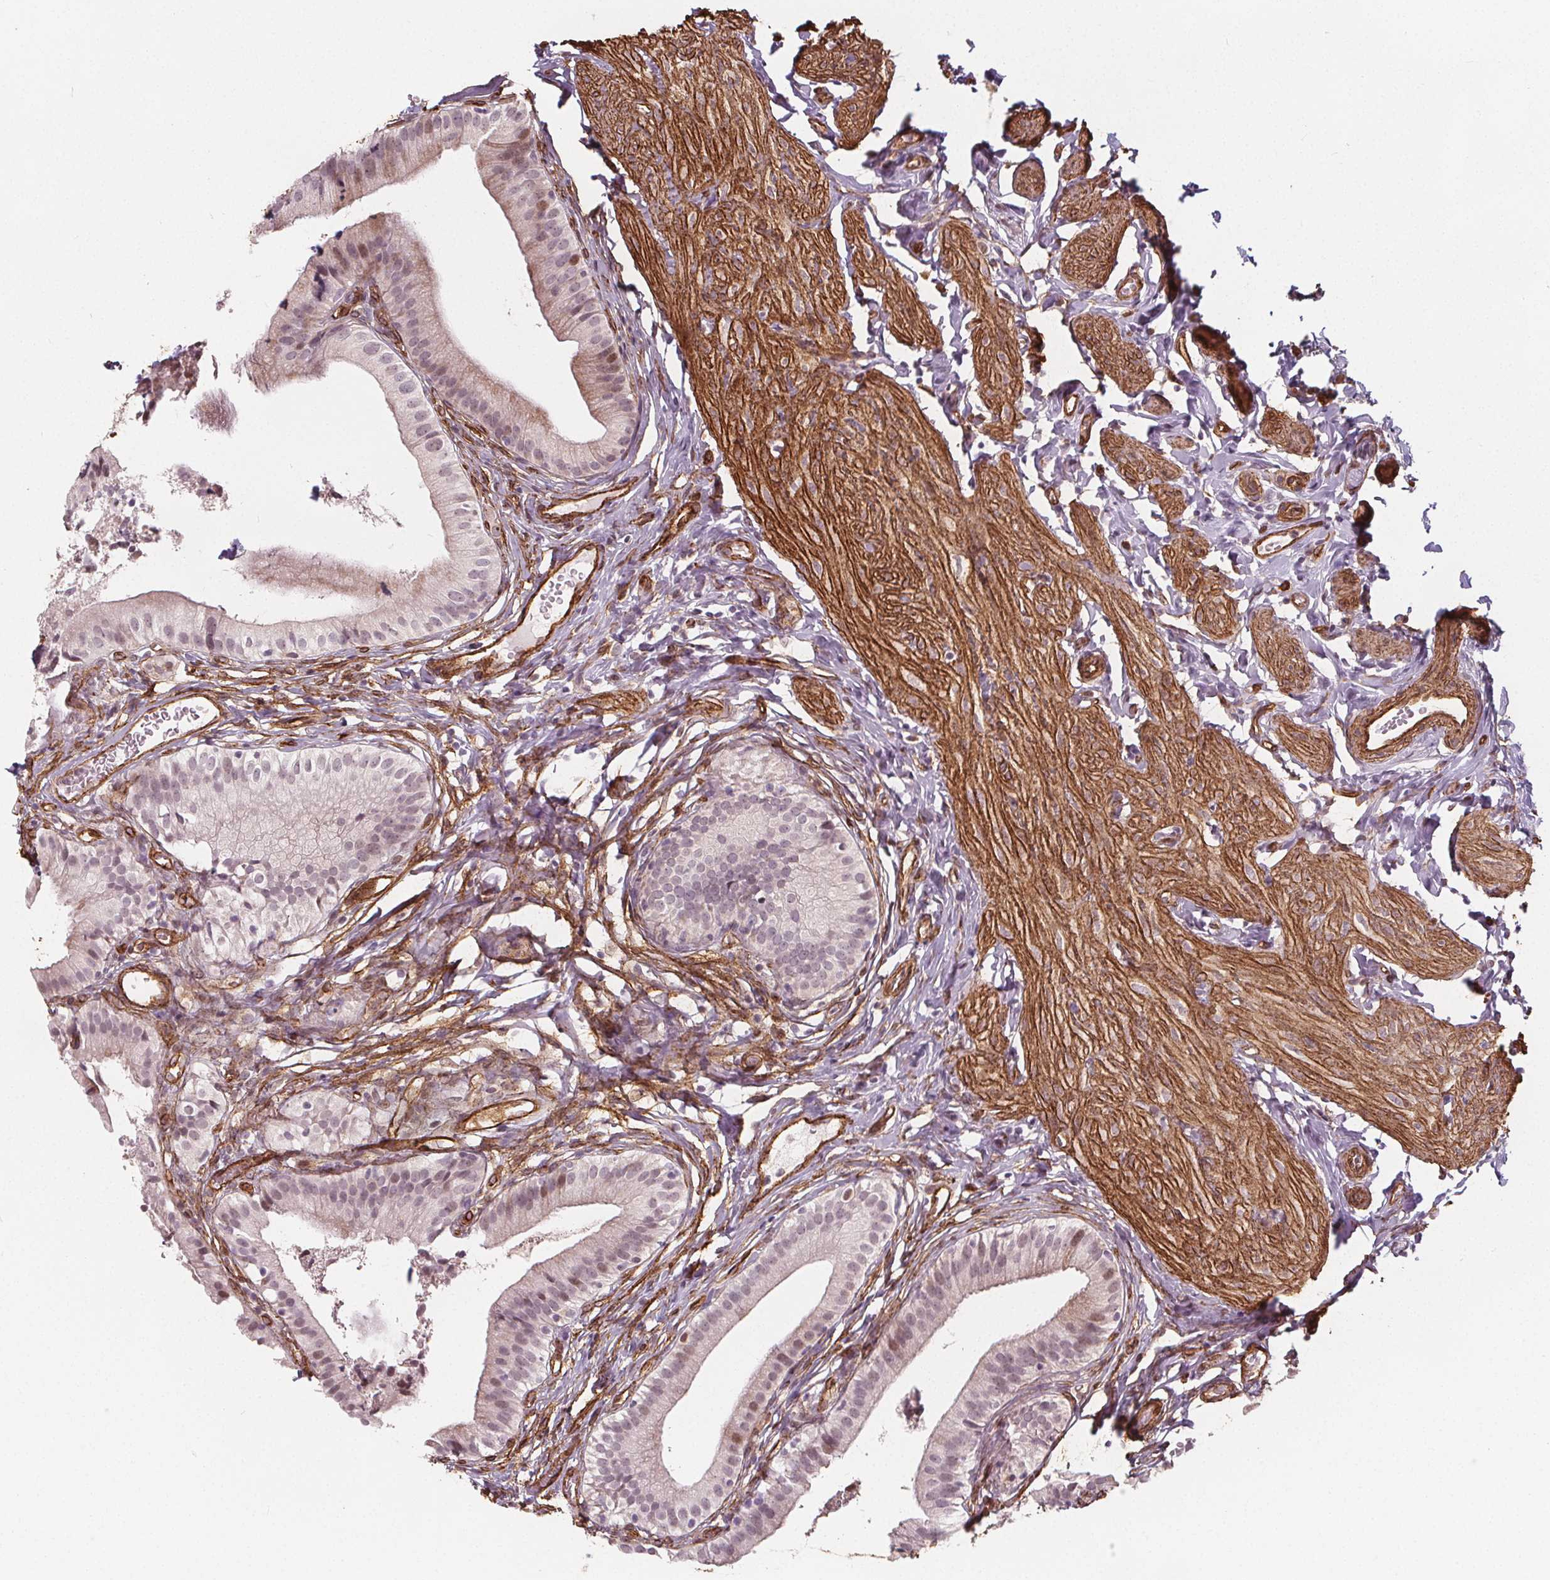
{"staining": {"intensity": "weak", "quantity": "<25%", "location": "nuclear"}, "tissue": "gallbladder", "cell_type": "Glandular cells", "image_type": "normal", "snomed": [{"axis": "morphology", "description": "Normal tissue, NOS"}, {"axis": "topography", "description": "Gallbladder"}], "caption": "High power microscopy image of an IHC micrograph of normal gallbladder, revealing no significant positivity in glandular cells.", "gene": "HAS1", "patient": {"sex": "female", "age": 47}}